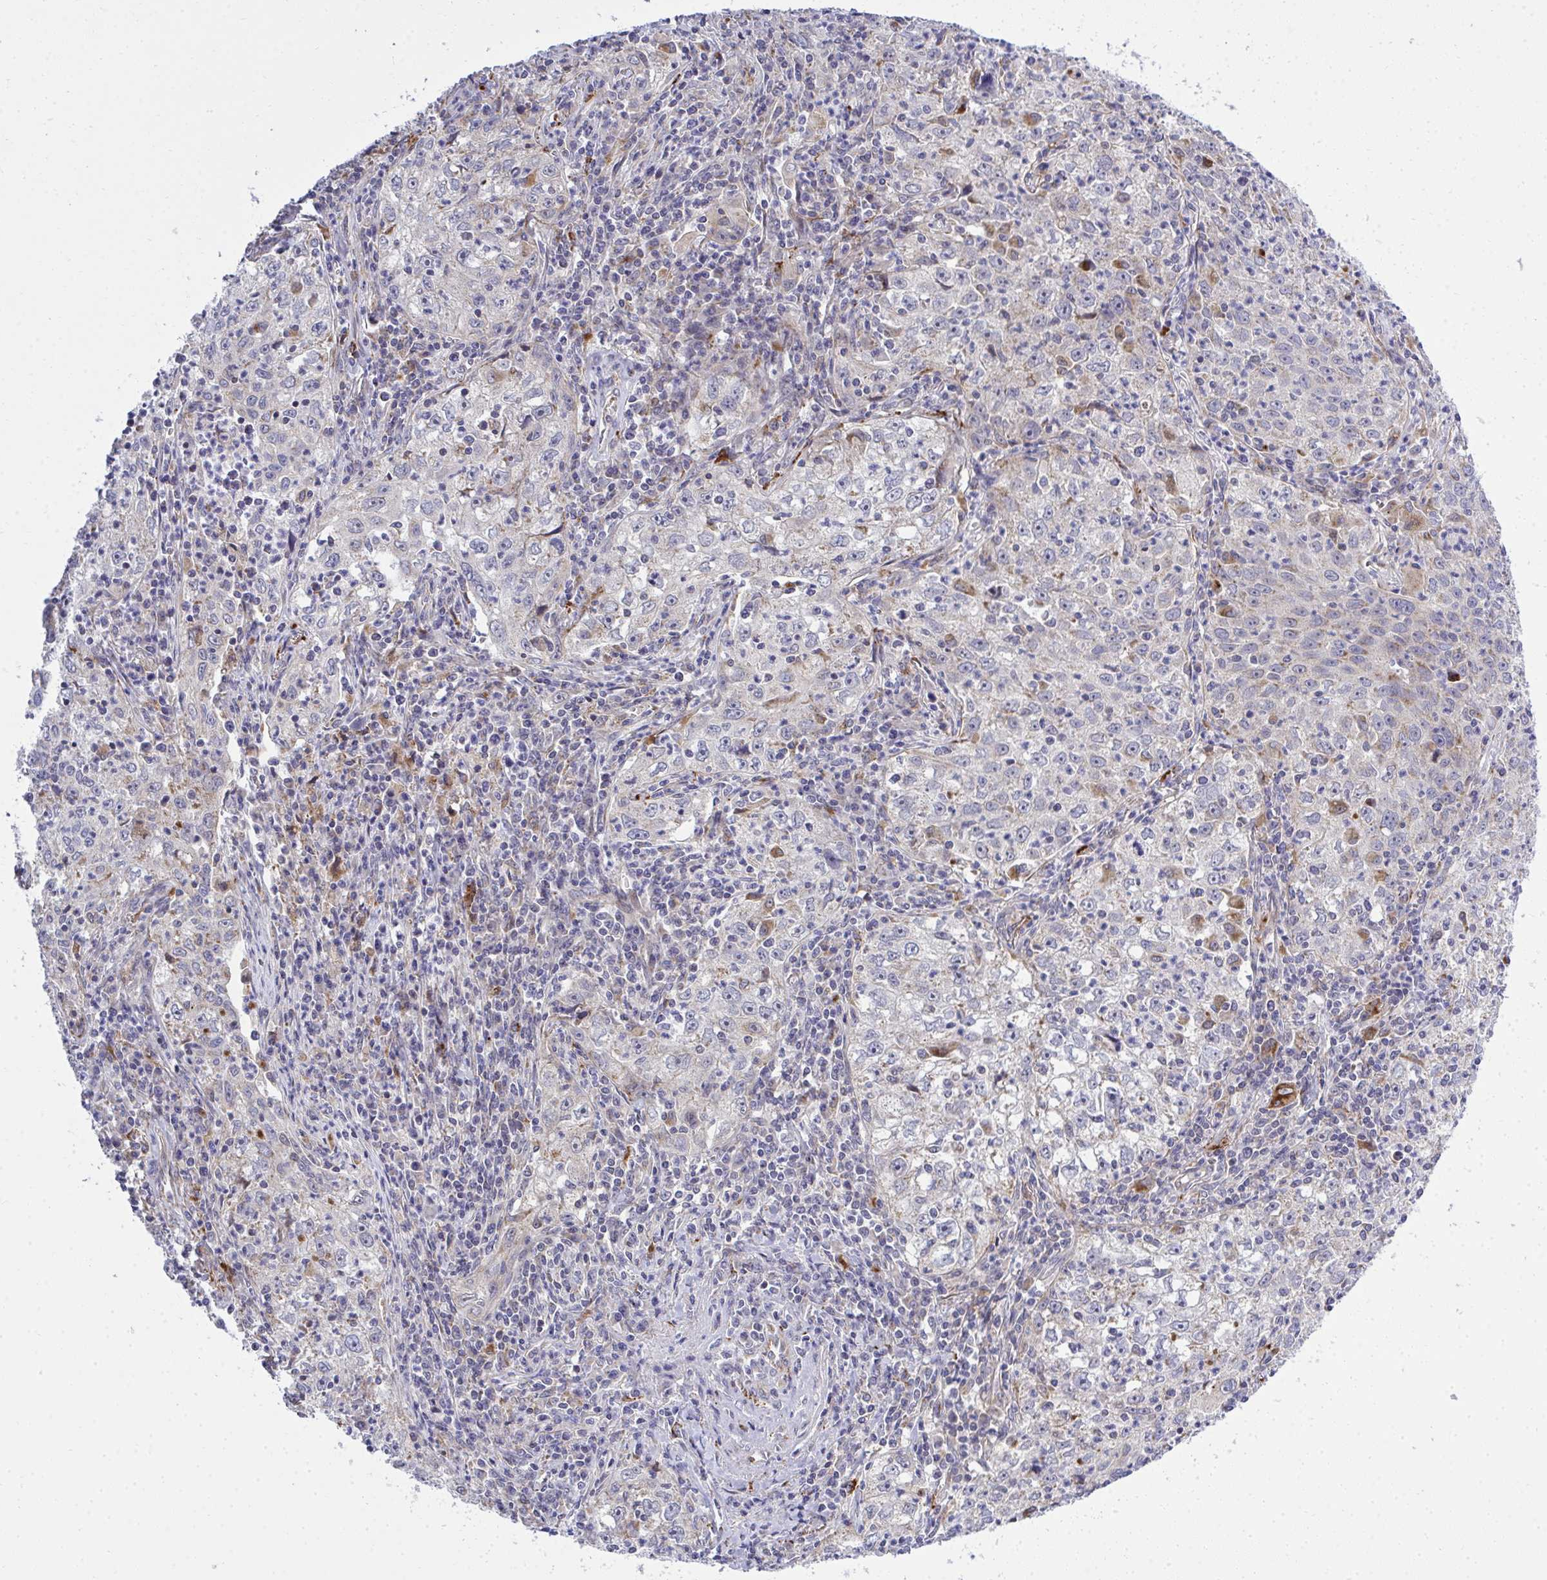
{"staining": {"intensity": "negative", "quantity": "none", "location": "none"}, "tissue": "lung cancer", "cell_type": "Tumor cells", "image_type": "cancer", "snomed": [{"axis": "morphology", "description": "Squamous cell carcinoma, NOS"}, {"axis": "topography", "description": "Lung"}], "caption": "Lung squamous cell carcinoma was stained to show a protein in brown. There is no significant staining in tumor cells.", "gene": "XAF1", "patient": {"sex": "male", "age": 71}}